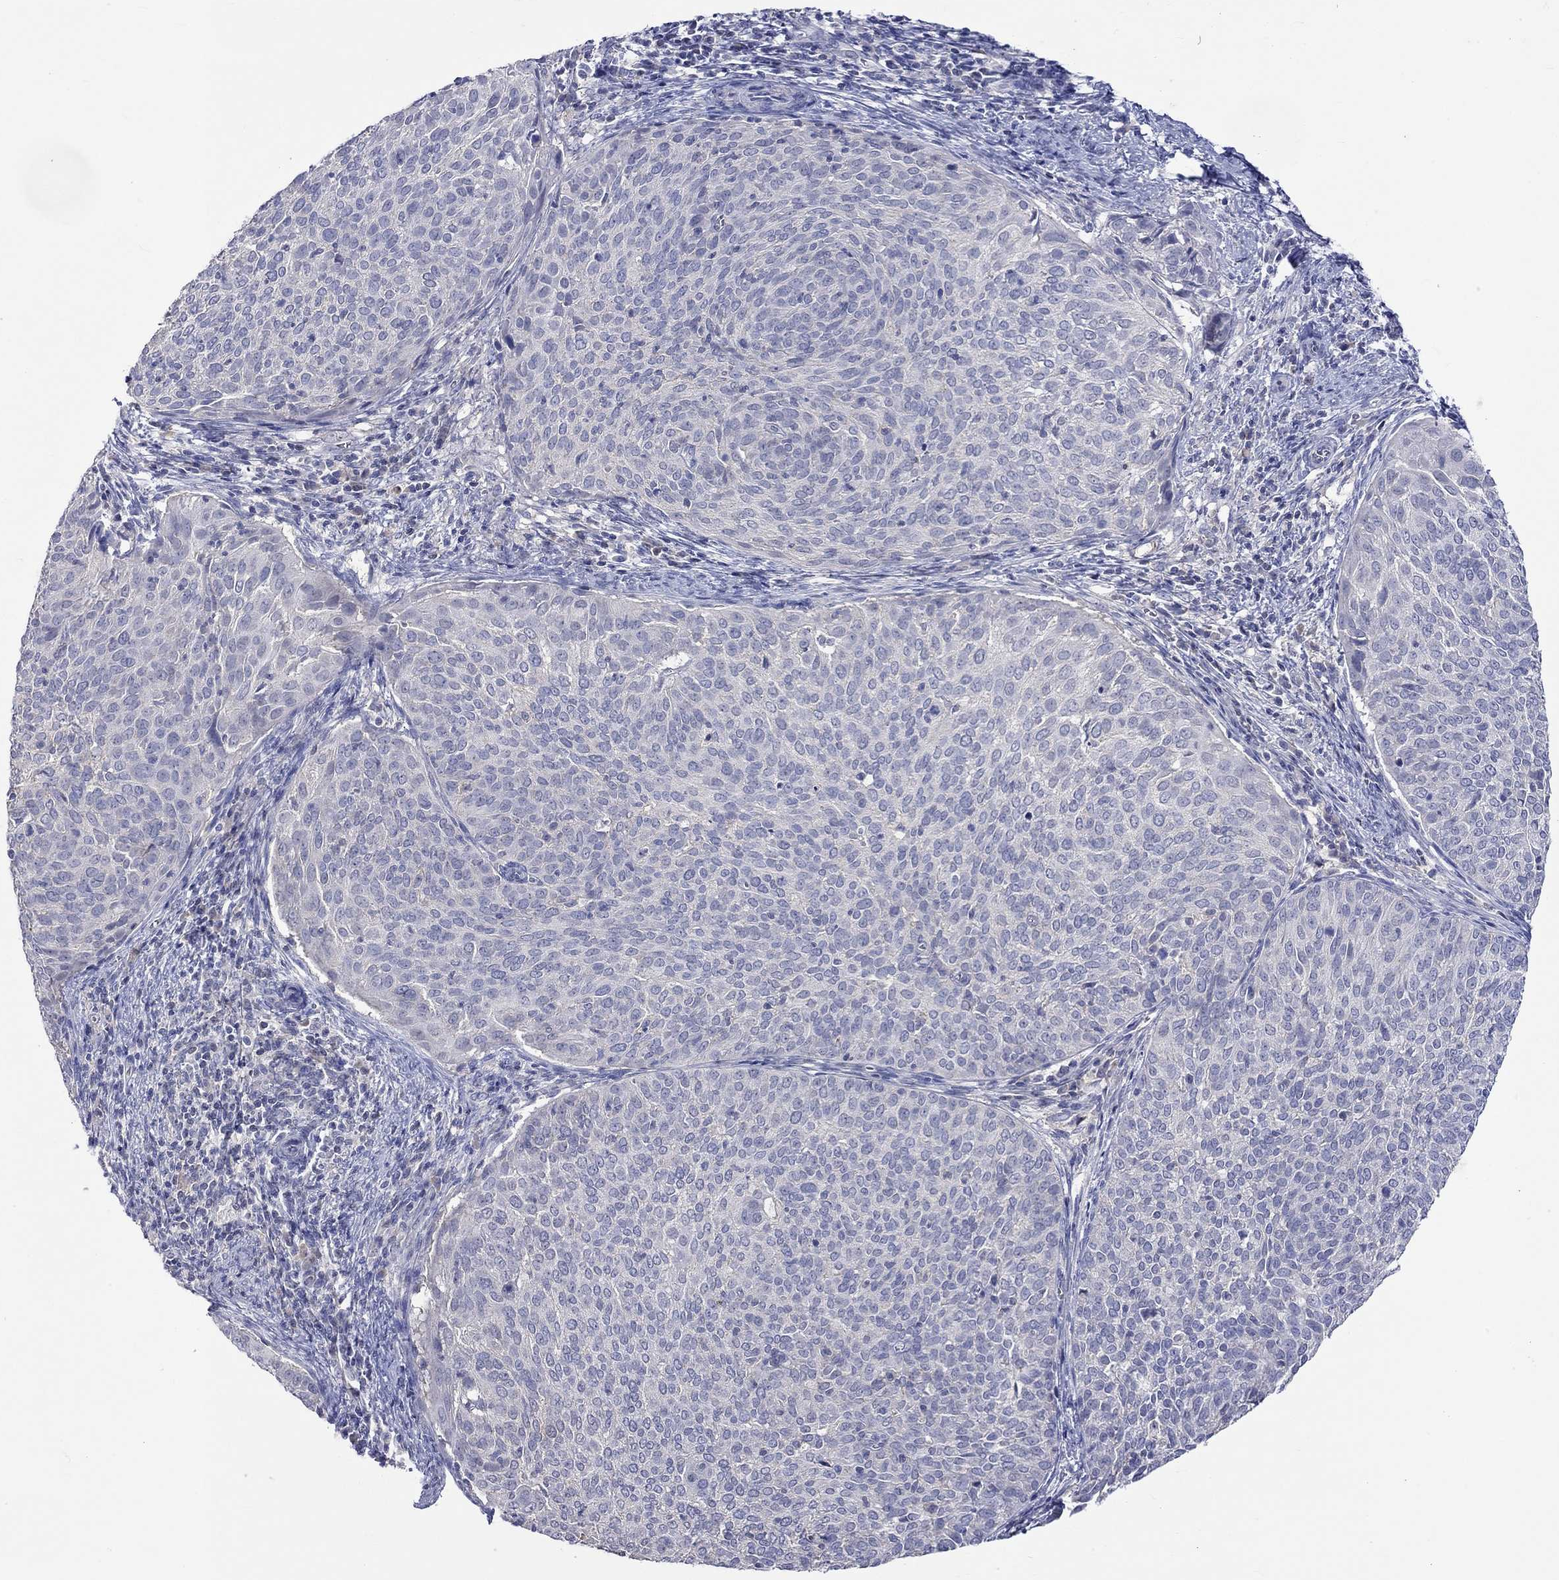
{"staining": {"intensity": "negative", "quantity": "none", "location": "none"}, "tissue": "cervical cancer", "cell_type": "Tumor cells", "image_type": "cancer", "snomed": [{"axis": "morphology", "description": "Squamous cell carcinoma, NOS"}, {"axis": "topography", "description": "Cervix"}], "caption": "High power microscopy histopathology image of an immunohistochemistry (IHC) image of cervical squamous cell carcinoma, revealing no significant expression in tumor cells. (DAB immunohistochemistry (IHC), high magnification).", "gene": "LRFN4", "patient": {"sex": "female", "age": 39}}